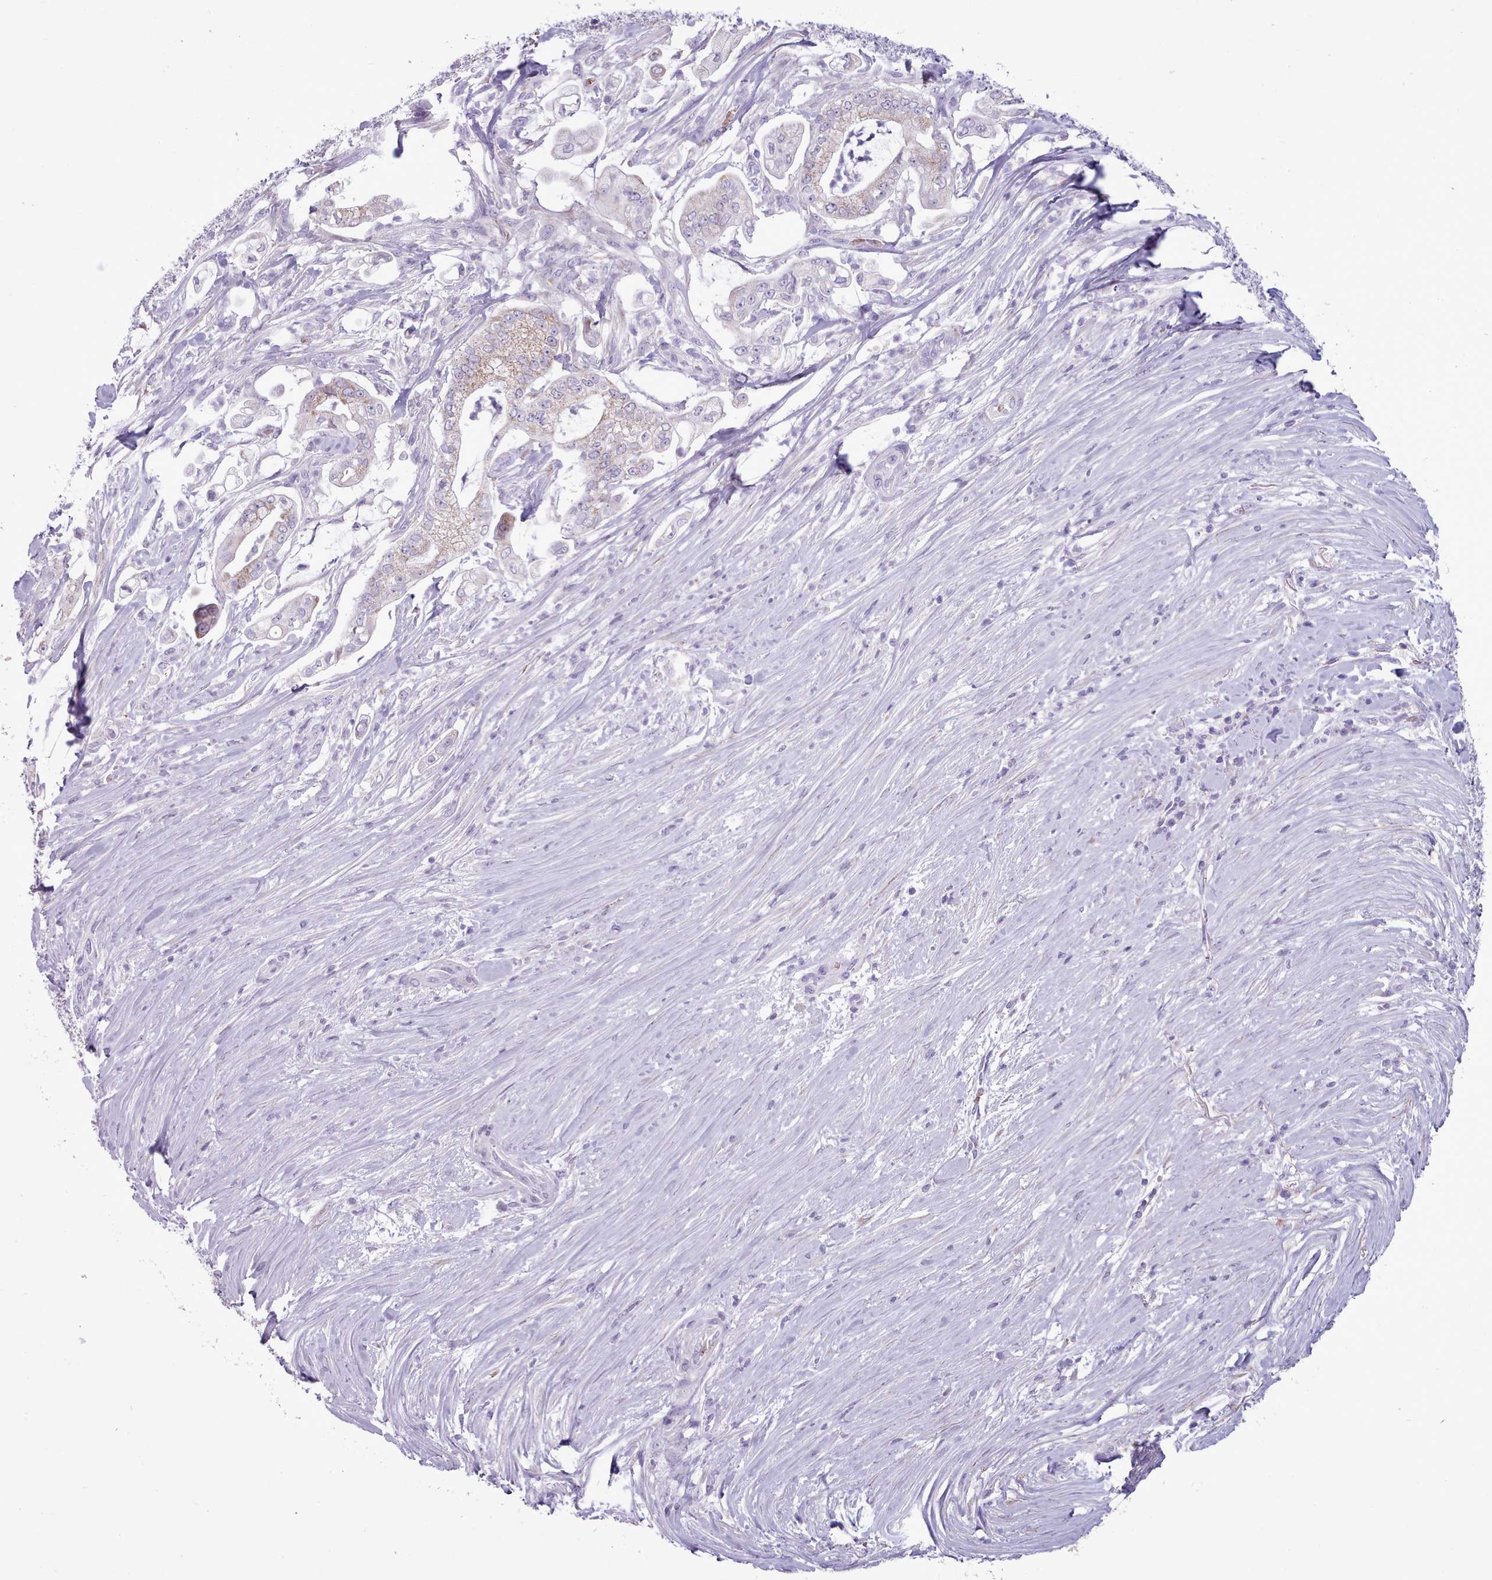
{"staining": {"intensity": "moderate", "quantity": "<25%", "location": "cytoplasmic/membranous"}, "tissue": "pancreatic cancer", "cell_type": "Tumor cells", "image_type": "cancer", "snomed": [{"axis": "morphology", "description": "Adenocarcinoma, NOS"}, {"axis": "topography", "description": "Pancreas"}], "caption": "Pancreatic cancer (adenocarcinoma) stained with immunohistochemistry (IHC) exhibits moderate cytoplasmic/membranous expression in approximately <25% of tumor cells. The staining is performed using DAB brown chromogen to label protein expression. The nuclei are counter-stained blue using hematoxylin.", "gene": "AK4", "patient": {"sex": "female", "age": 69}}